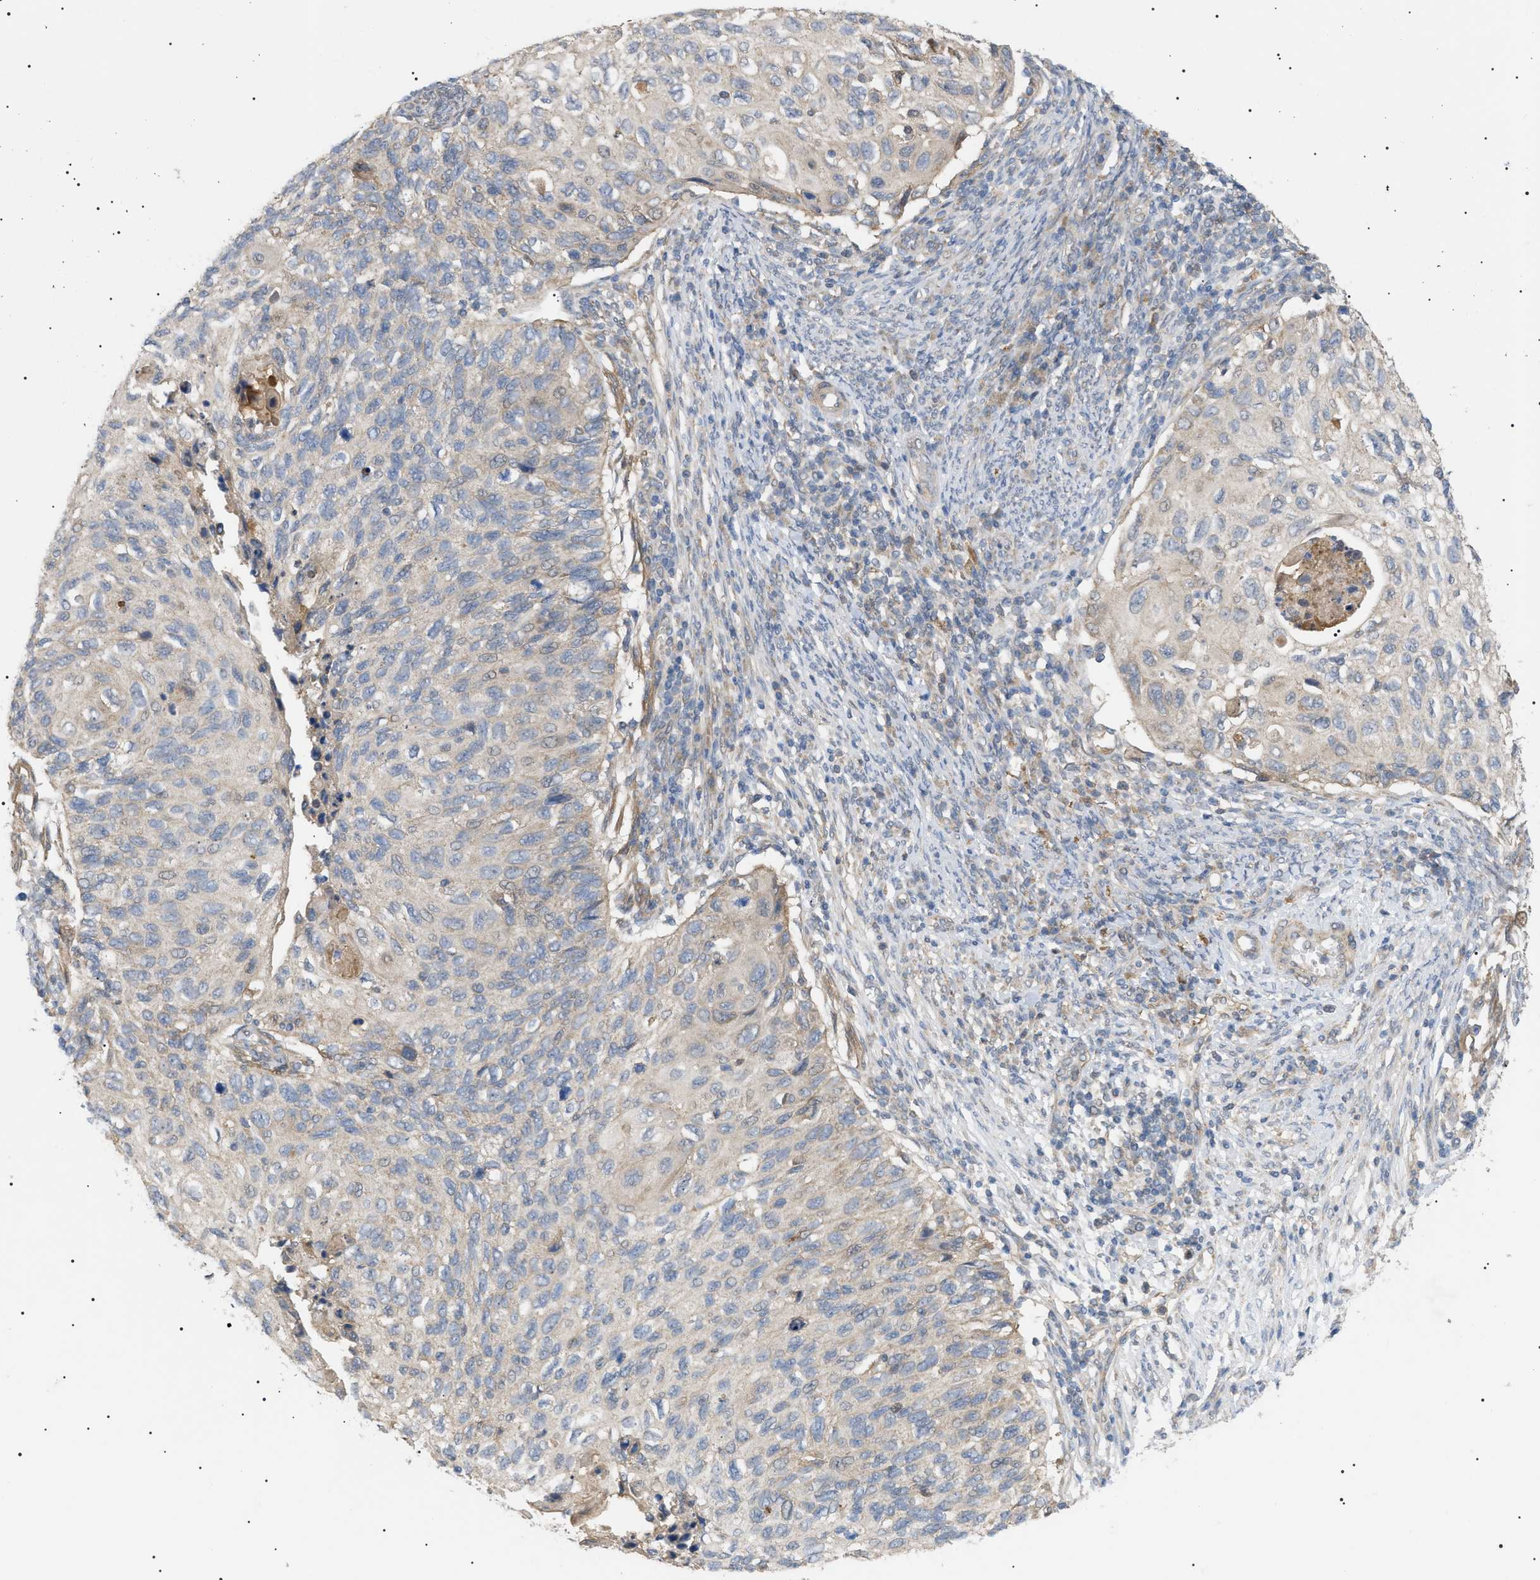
{"staining": {"intensity": "weak", "quantity": "<25%", "location": "cytoplasmic/membranous"}, "tissue": "cervical cancer", "cell_type": "Tumor cells", "image_type": "cancer", "snomed": [{"axis": "morphology", "description": "Squamous cell carcinoma, NOS"}, {"axis": "topography", "description": "Cervix"}], "caption": "Tumor cells are negative for protein expression in human cervical cancer.", "gene": "IRS2", "patient": {"sex": "female", "age": 70}}